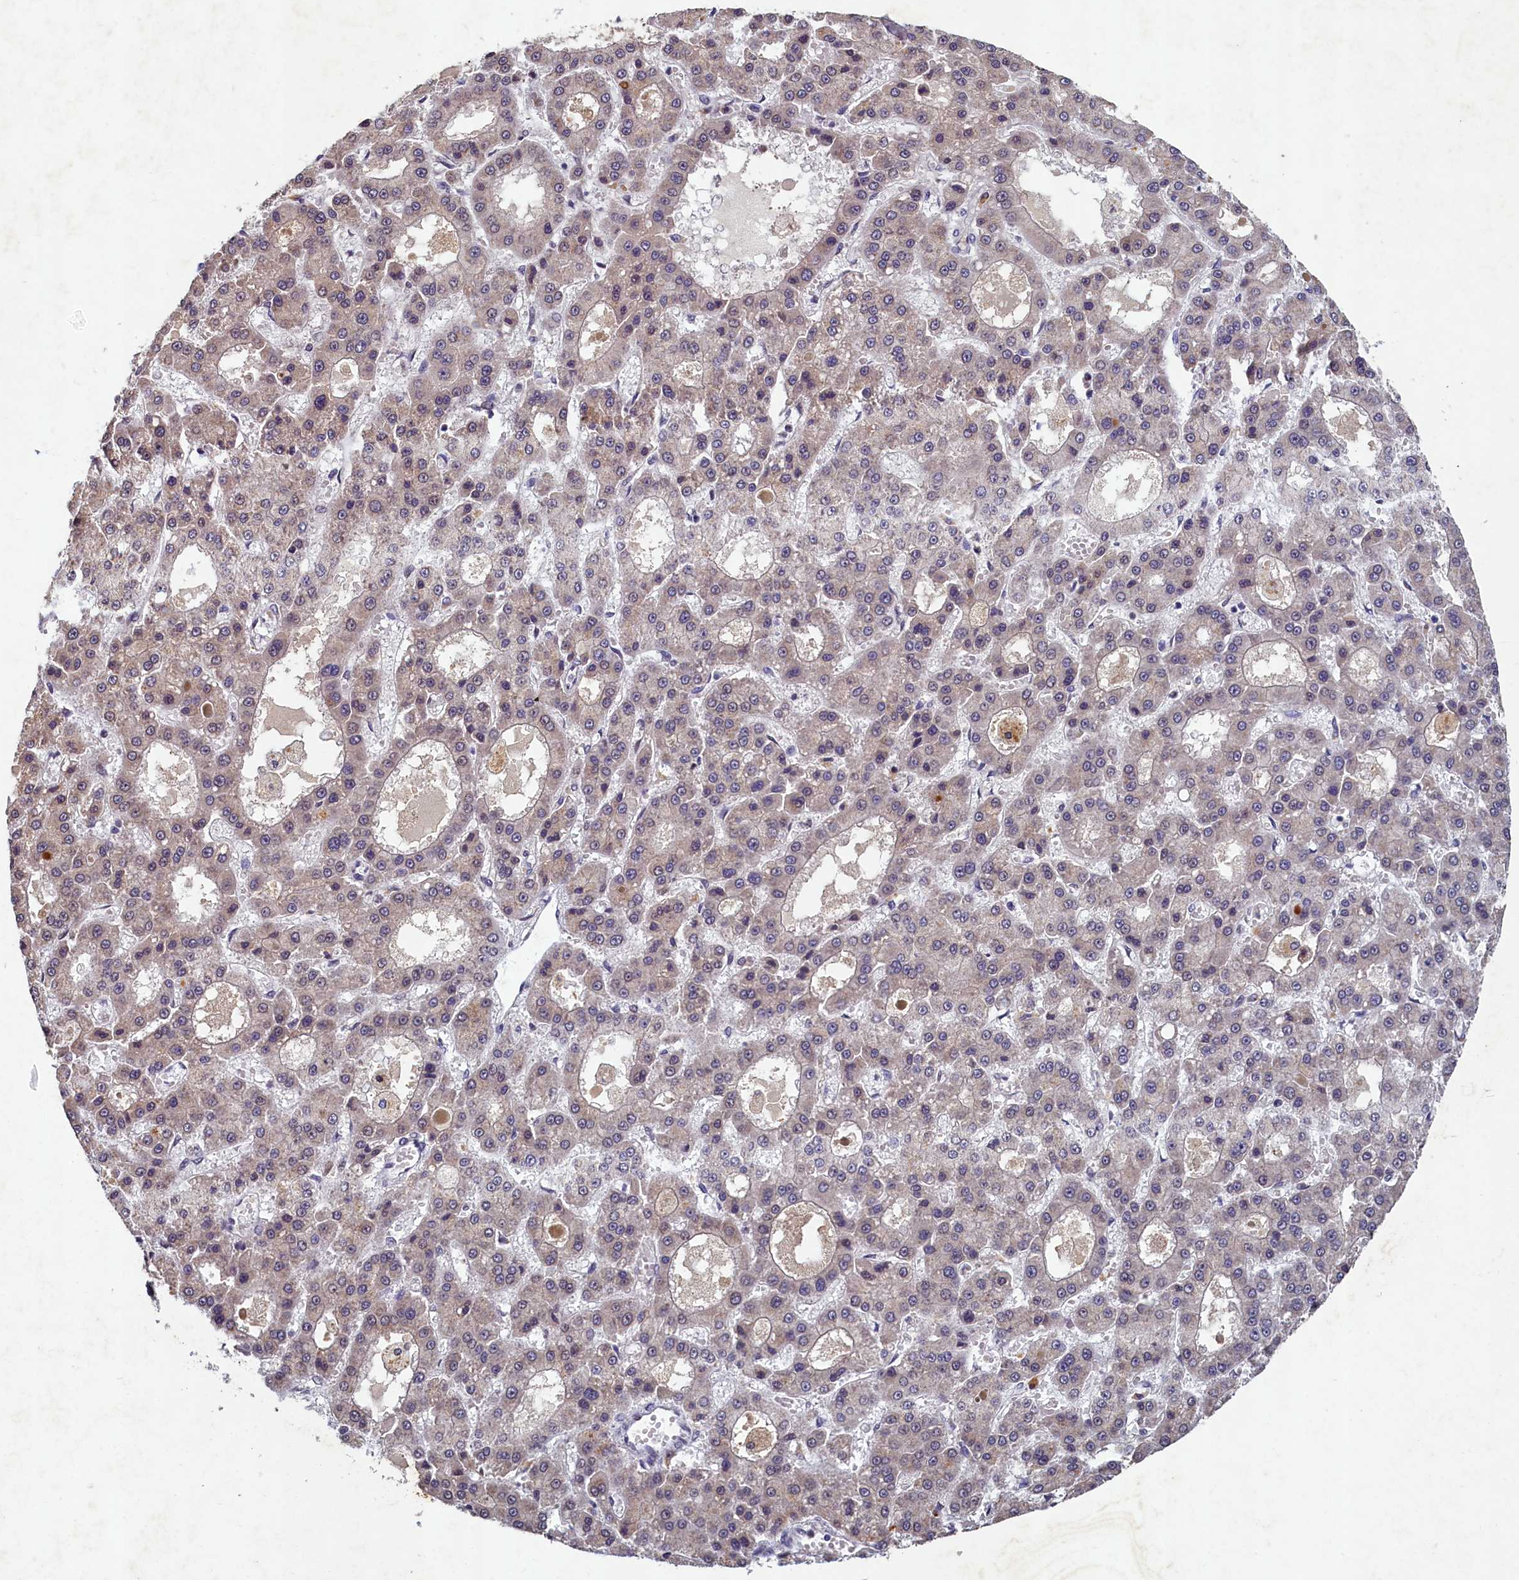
{"staining": {"intensity": "weak", "quantity": "<25%", "location": "nuclear"}, "tissue": "liver cancer", "cell_type": "Tumor cells", "image_type": "cancer", "snomed": [{"axis": "morphology", "description": "Carcinoma, Hepatocellular, NOS"}, {"axis": "topography", "description": "Liver"}], "caption": "Human liver hepatocellular carcinoma stained for a protein using immunohistochemistry displays no staining in tumor cells.", "gene": "LATS2", "patient": {"sex": "male", "age": 70}}